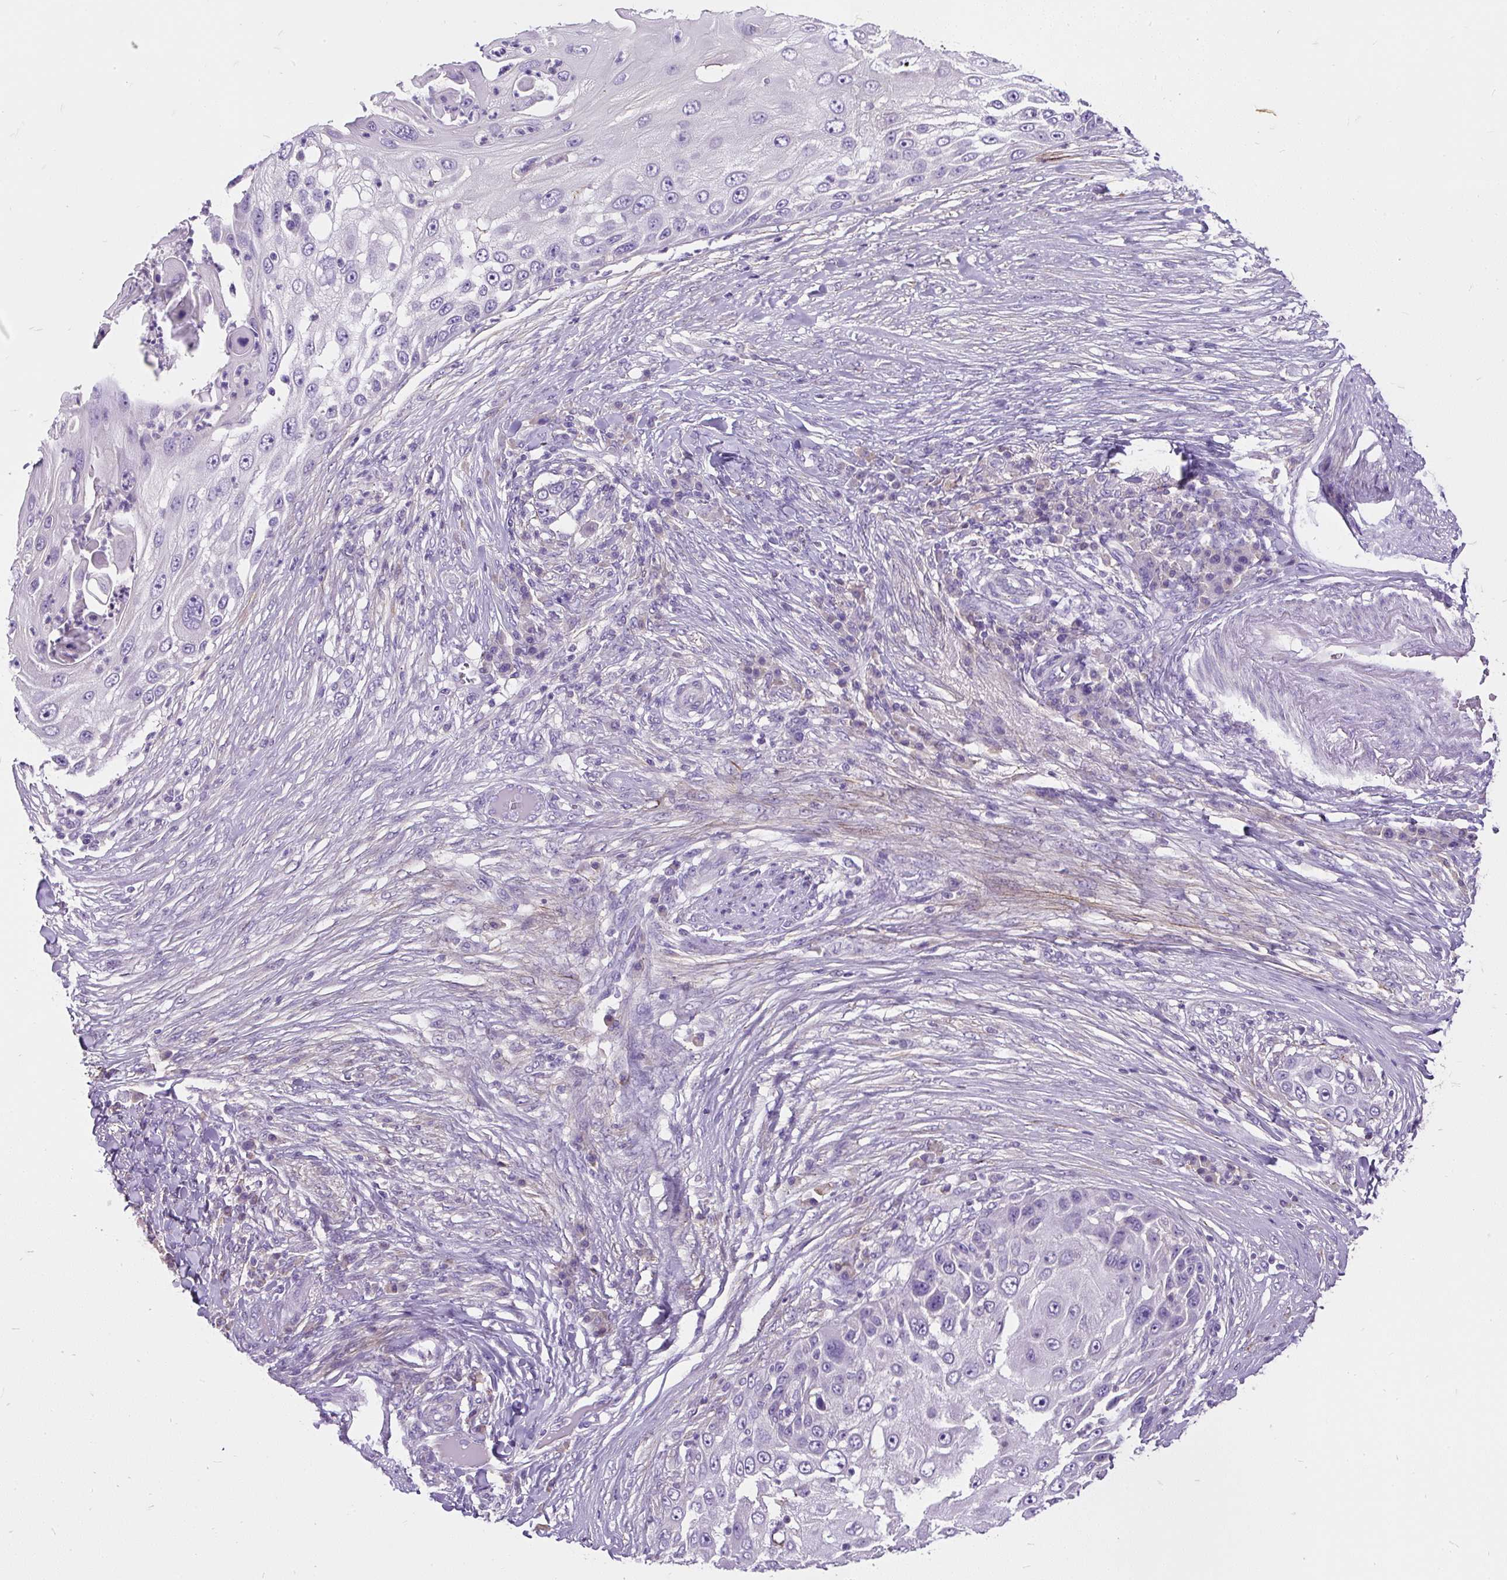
{"staining": {"intensity": "negative", "quantity": "none", "location": "none"}, "tissue": "skin cancer", "cell_type": "Tumor cells", "image_type": "cancer", "snomed": [{"axis": "morphology", "description": "Squamous cell carcinoma, NOS"}, {"axis": "topography", "description": "Skin"}], "caption": "The image exhibits no significant expression in tumor cells of squamous cell carcinoma (skin).", "gene": "GBX1", "patient": {"sex": "female", "age": 44}}